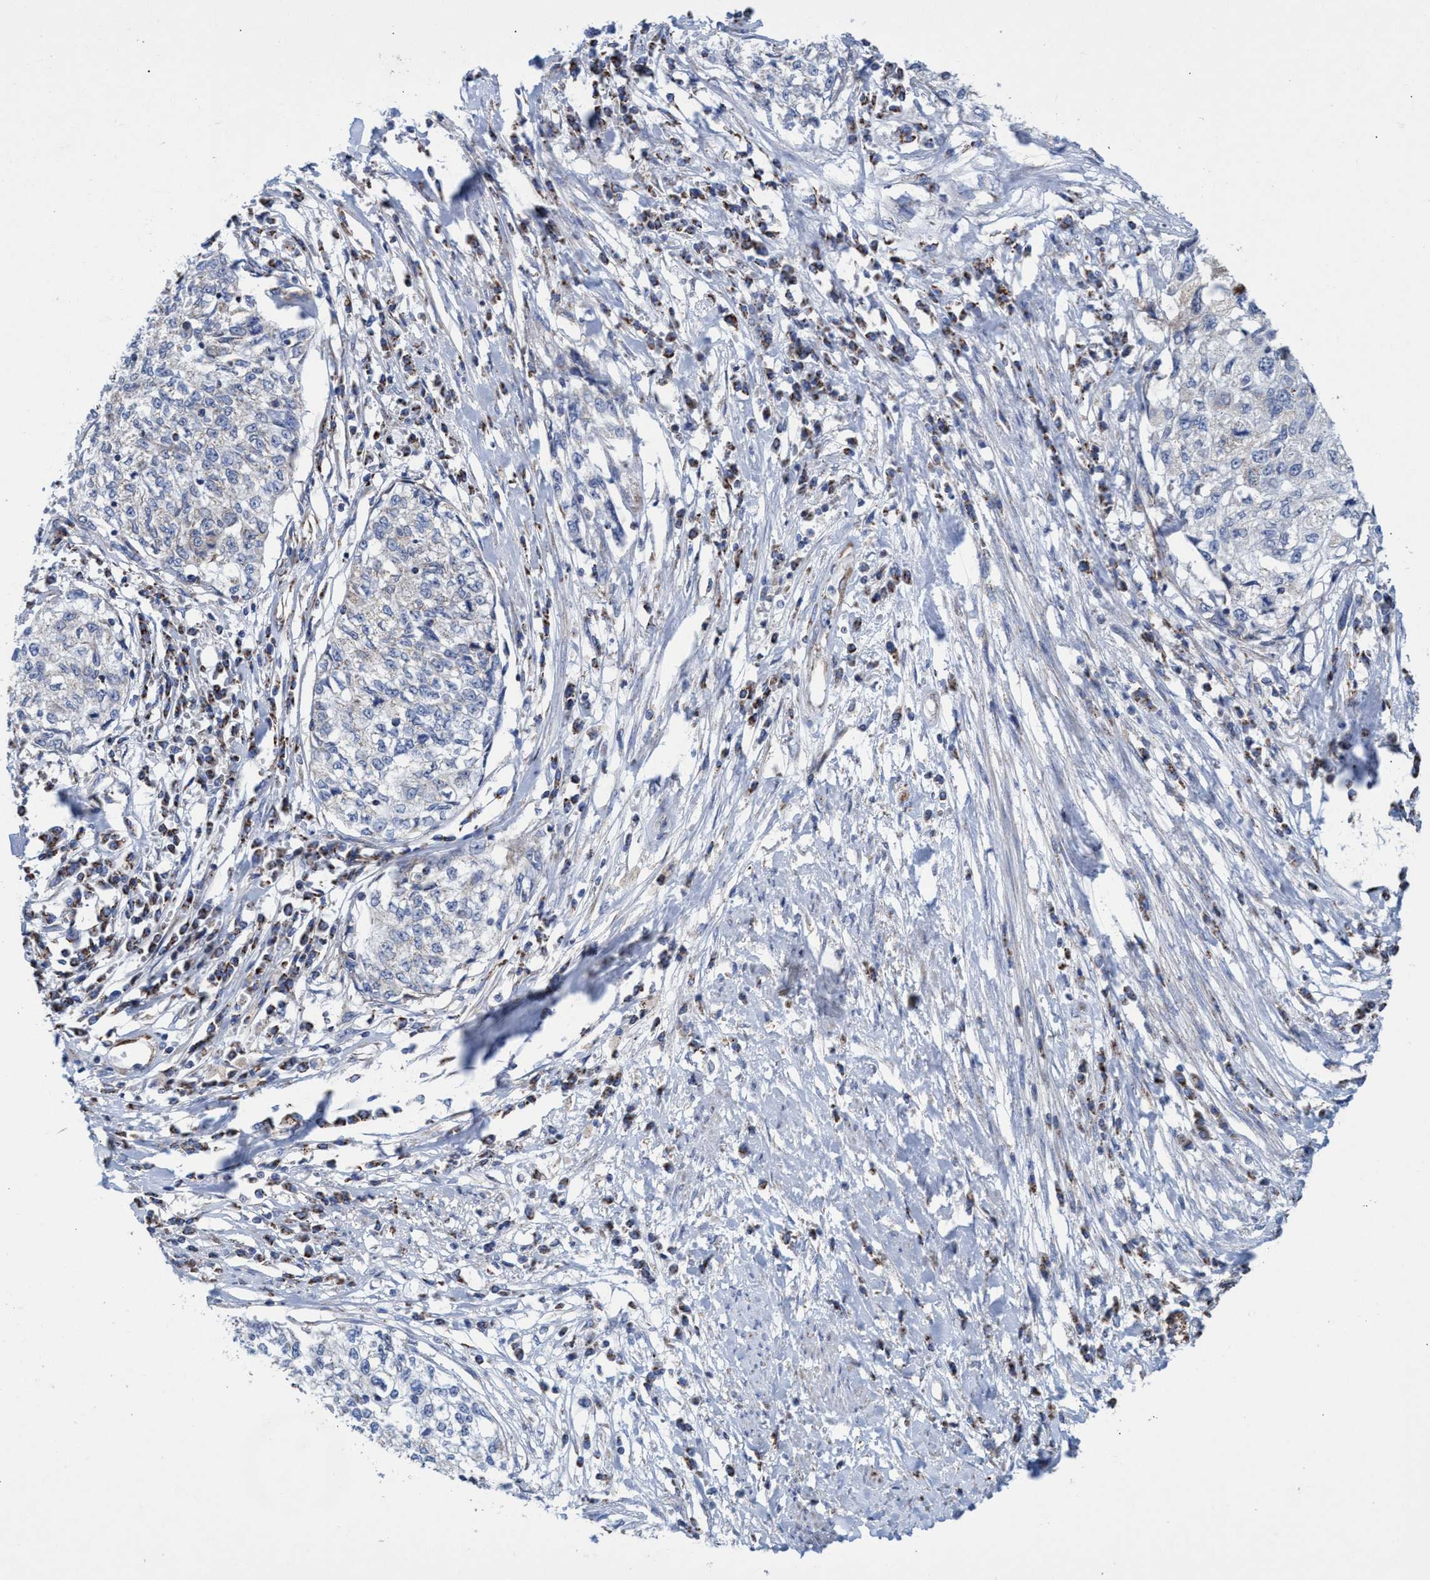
{"staining": {"intensity": "negative", "quantity": "none", "location": "none"}, "tissue": "cervical cancer", "cell_type": "Tumor cells", "image_type": "cancer", "snomed": [{"axis": "morphology", "description": "Squamous cell carcinoma, NOS"}, {"axis": "topography", "description": "Cervix"}], "caption": "Immunohistochemical staining of human squamous cell carcinoma (cervical) exhibits no significant positivity in tumor cells.", "gene": "ZNF750", "patient": {"sex": "female", "age": 57}}